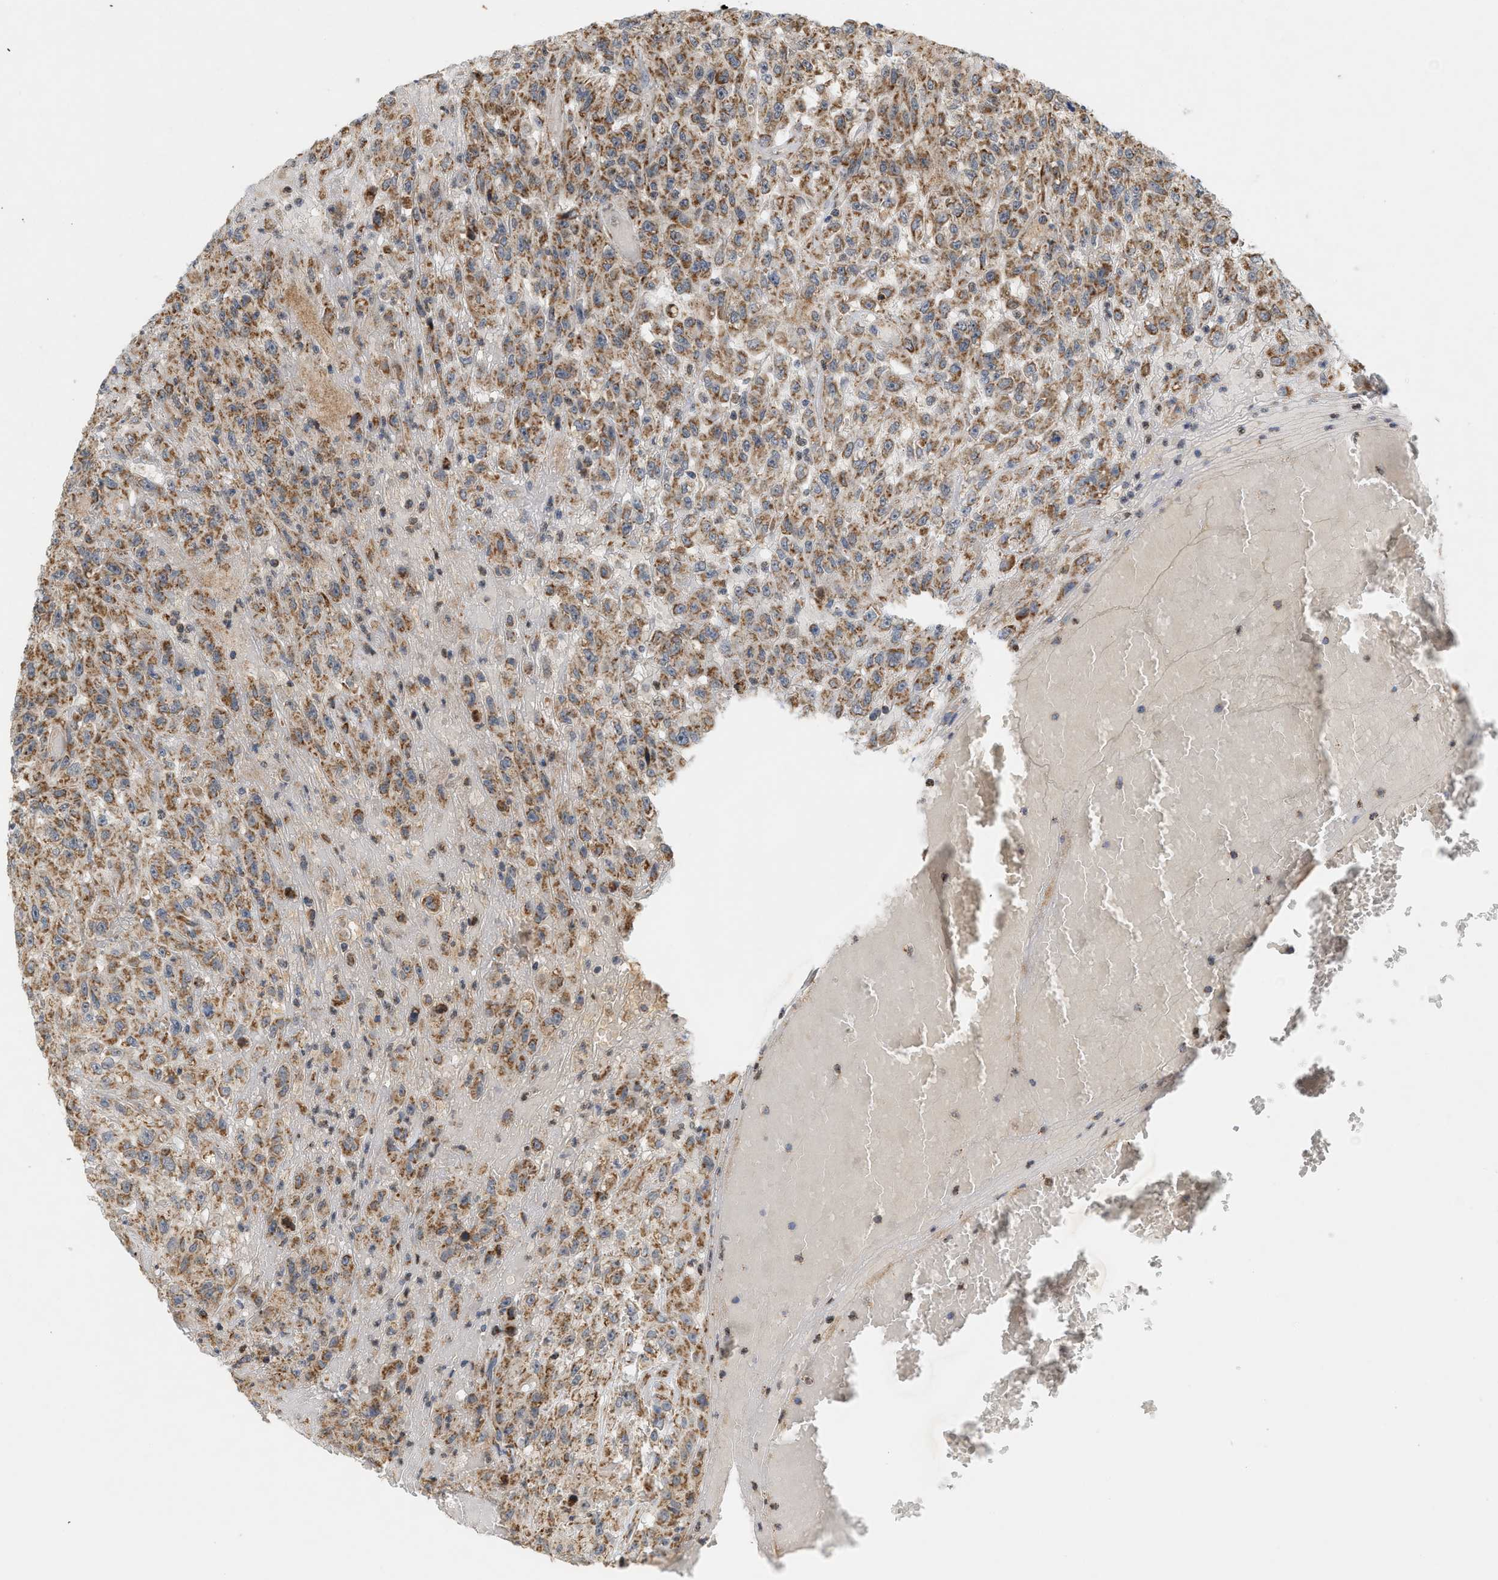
{"staining": {"intensity": "moderate", "quantity": ">75%", "location": "cytoplasmic/membranous"}, "tissue": "urothelial cancer", "cell_type": "Tumor cells", "image_type": "cancer", "snomed": [{"axis": "morphology", "description": "Urothelial carcinoma, High grade"}, {"axis": "topography", "description": "Urinary bladder"}], "caption": "Human high-grade urothelial carcinoma stained with a protein marker shows moderate staining in tumor cells.", "gene": "MCU", "patient": {"sex": "male", "age": 46}}